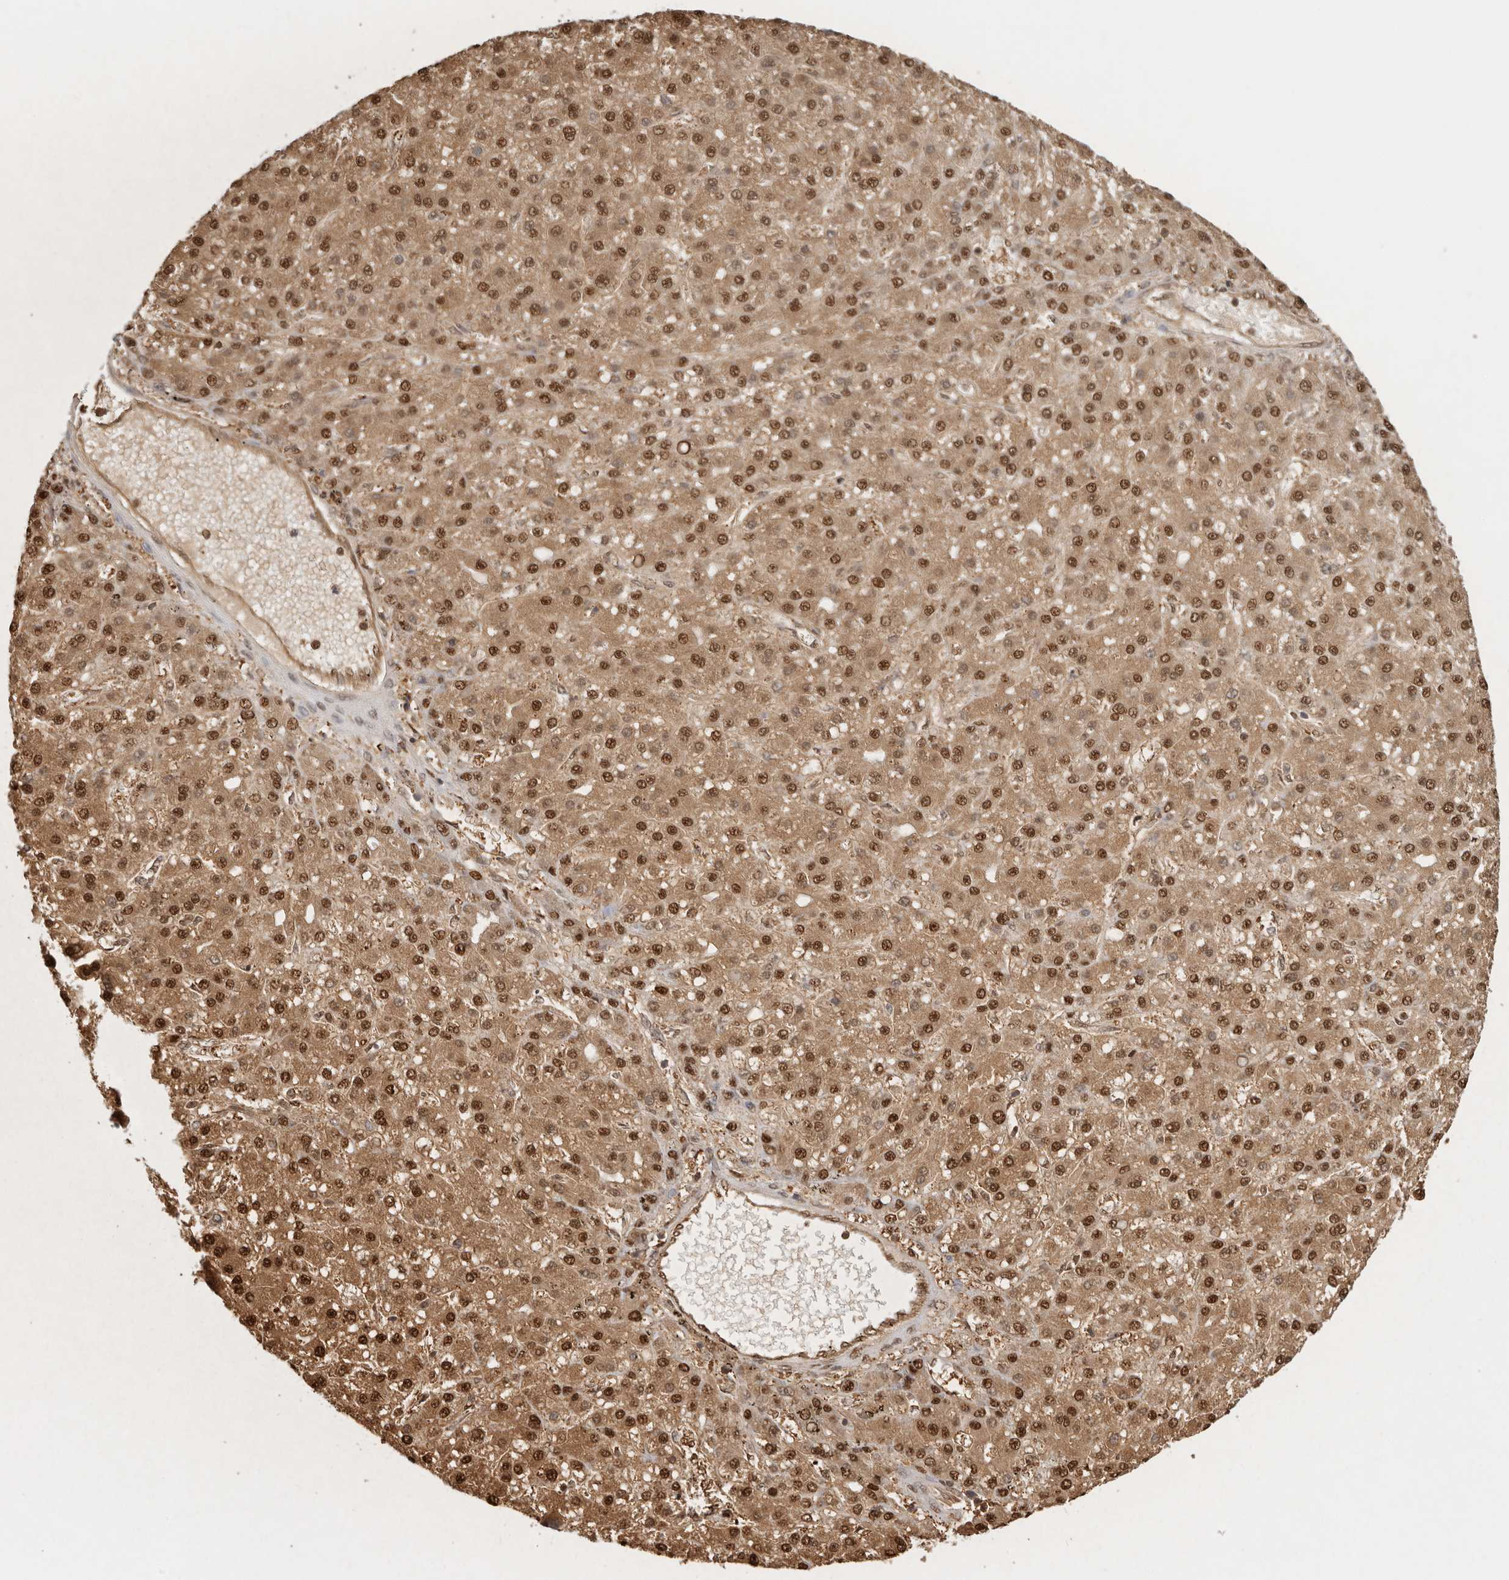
{"staining": {"intensity": "strong", "quantity": ">75%", "location": "cytoplasmic/membranous,nuclear"}, "tissue": "liver cancer", "cell_type": "Tumor cells", "image_type": "cancer", "snomed": [{"axis": "morphology", "description": "Carcinoma, Hepatocellular, NOS"}, {"axis": "topography", "description": "Liver"}], "caption": "Immunohistochemical staining of liver hepatocellular carcinoma exhibits strong cytoplasmic/membranous and nuclear protein positivity in approximately >75% of tumor cells.", "gene": "PSMA5", "patient": {"sex": "male", "age": 67}}